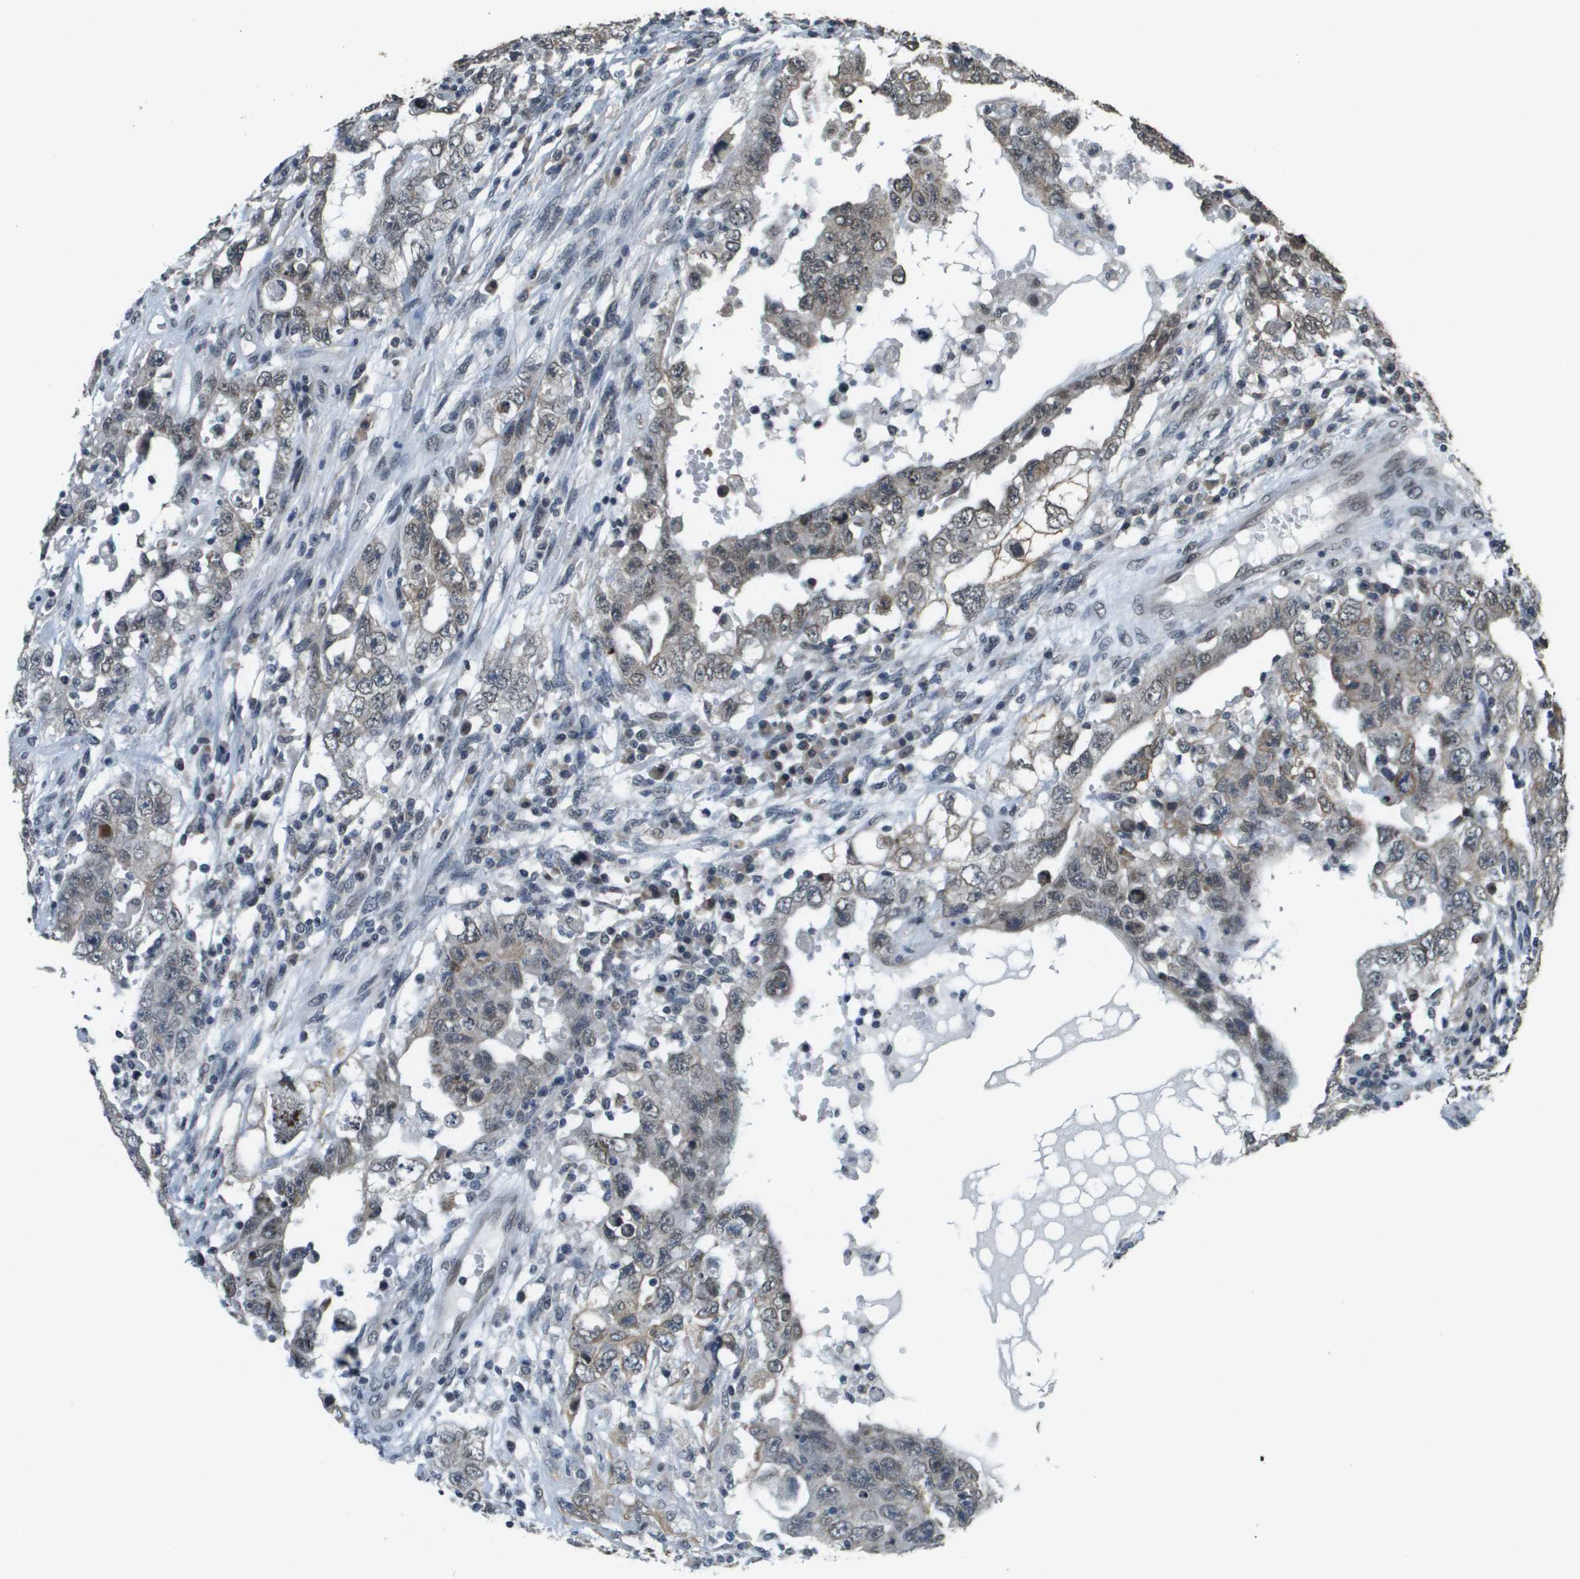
{"staining": {"intensity": "weak", "quantity": "<25%", "location": "cytoplasmic/membranous,nuclear"}, "tissue": "testis cancer", "cell_type": "Tumor cells", "image_type": "cancer", "snomed": [{"axis": "morphology", "description": "Carcinoma, Embryonal, NOS"}, {"axis": "topography", "description": "Testis"}], "caption": "Tumor cells are negative for protein expression in human testis cancer (embryonal carcinoma).", "gene": "FANCC", "patient": {"sex": "male", "age": 26}}